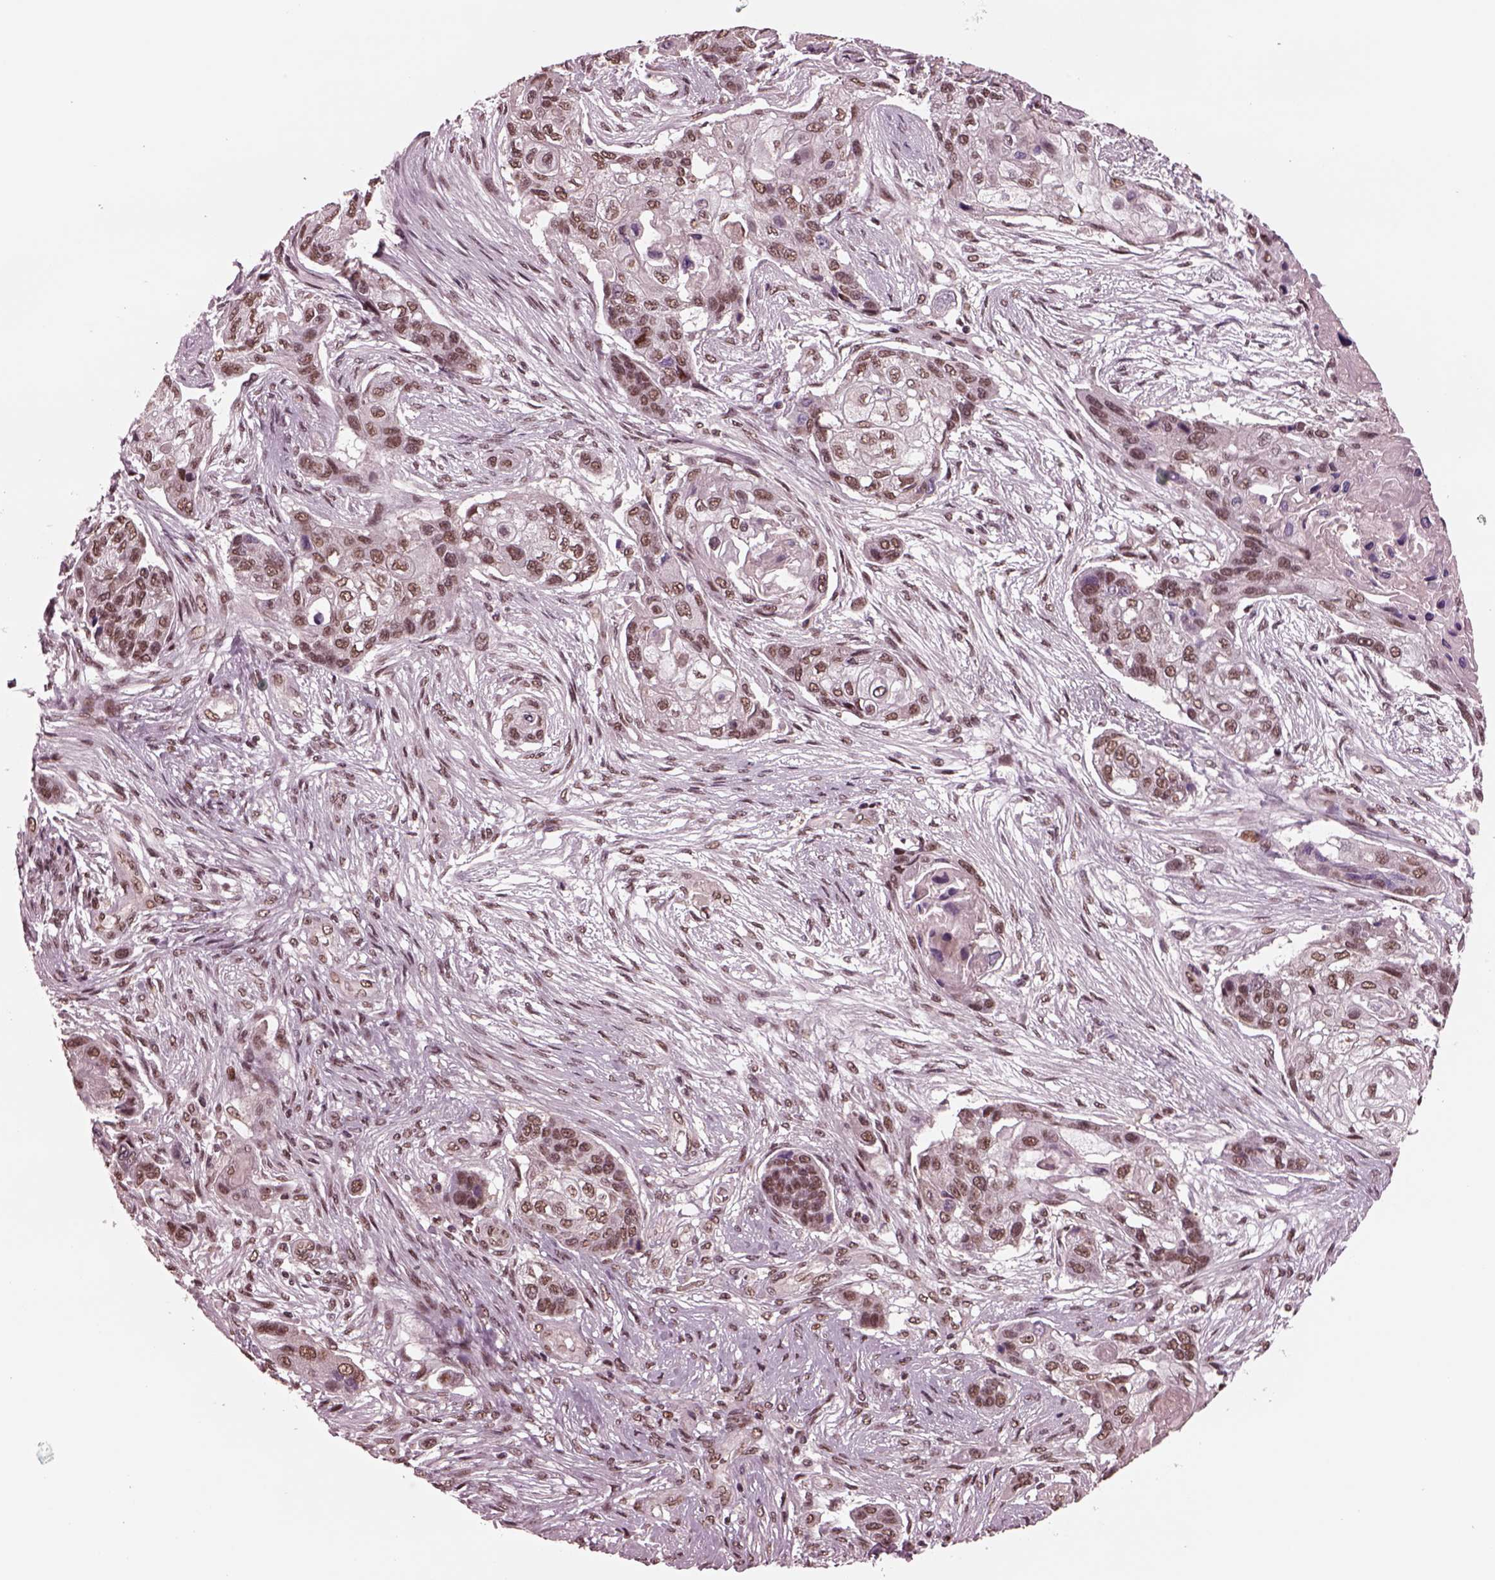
{"staining": {"intensity": "moderate", "quantity": "25%-75%", "location": "nuclear"}, "tissue": "lung cancer", "cell_type": "Tumor cells", "image_type": "cancer", "snomed": [{"axis": "morphology", "description": "Squamous cell carcinoma, NOS"}, {"axis": "topography", "description": "Lung"}], "caption": "A brown stain shows moderate nuclear staining of a protein in human squamous cell carcinoma (lung) tumor cells. The staining was performed using DAB, with brown indicating positive protein expression. Nuclei are stained blue with hematoxylin.", "gene": "NAP1L5", "patient": {"sex": "male", "age": 69}}